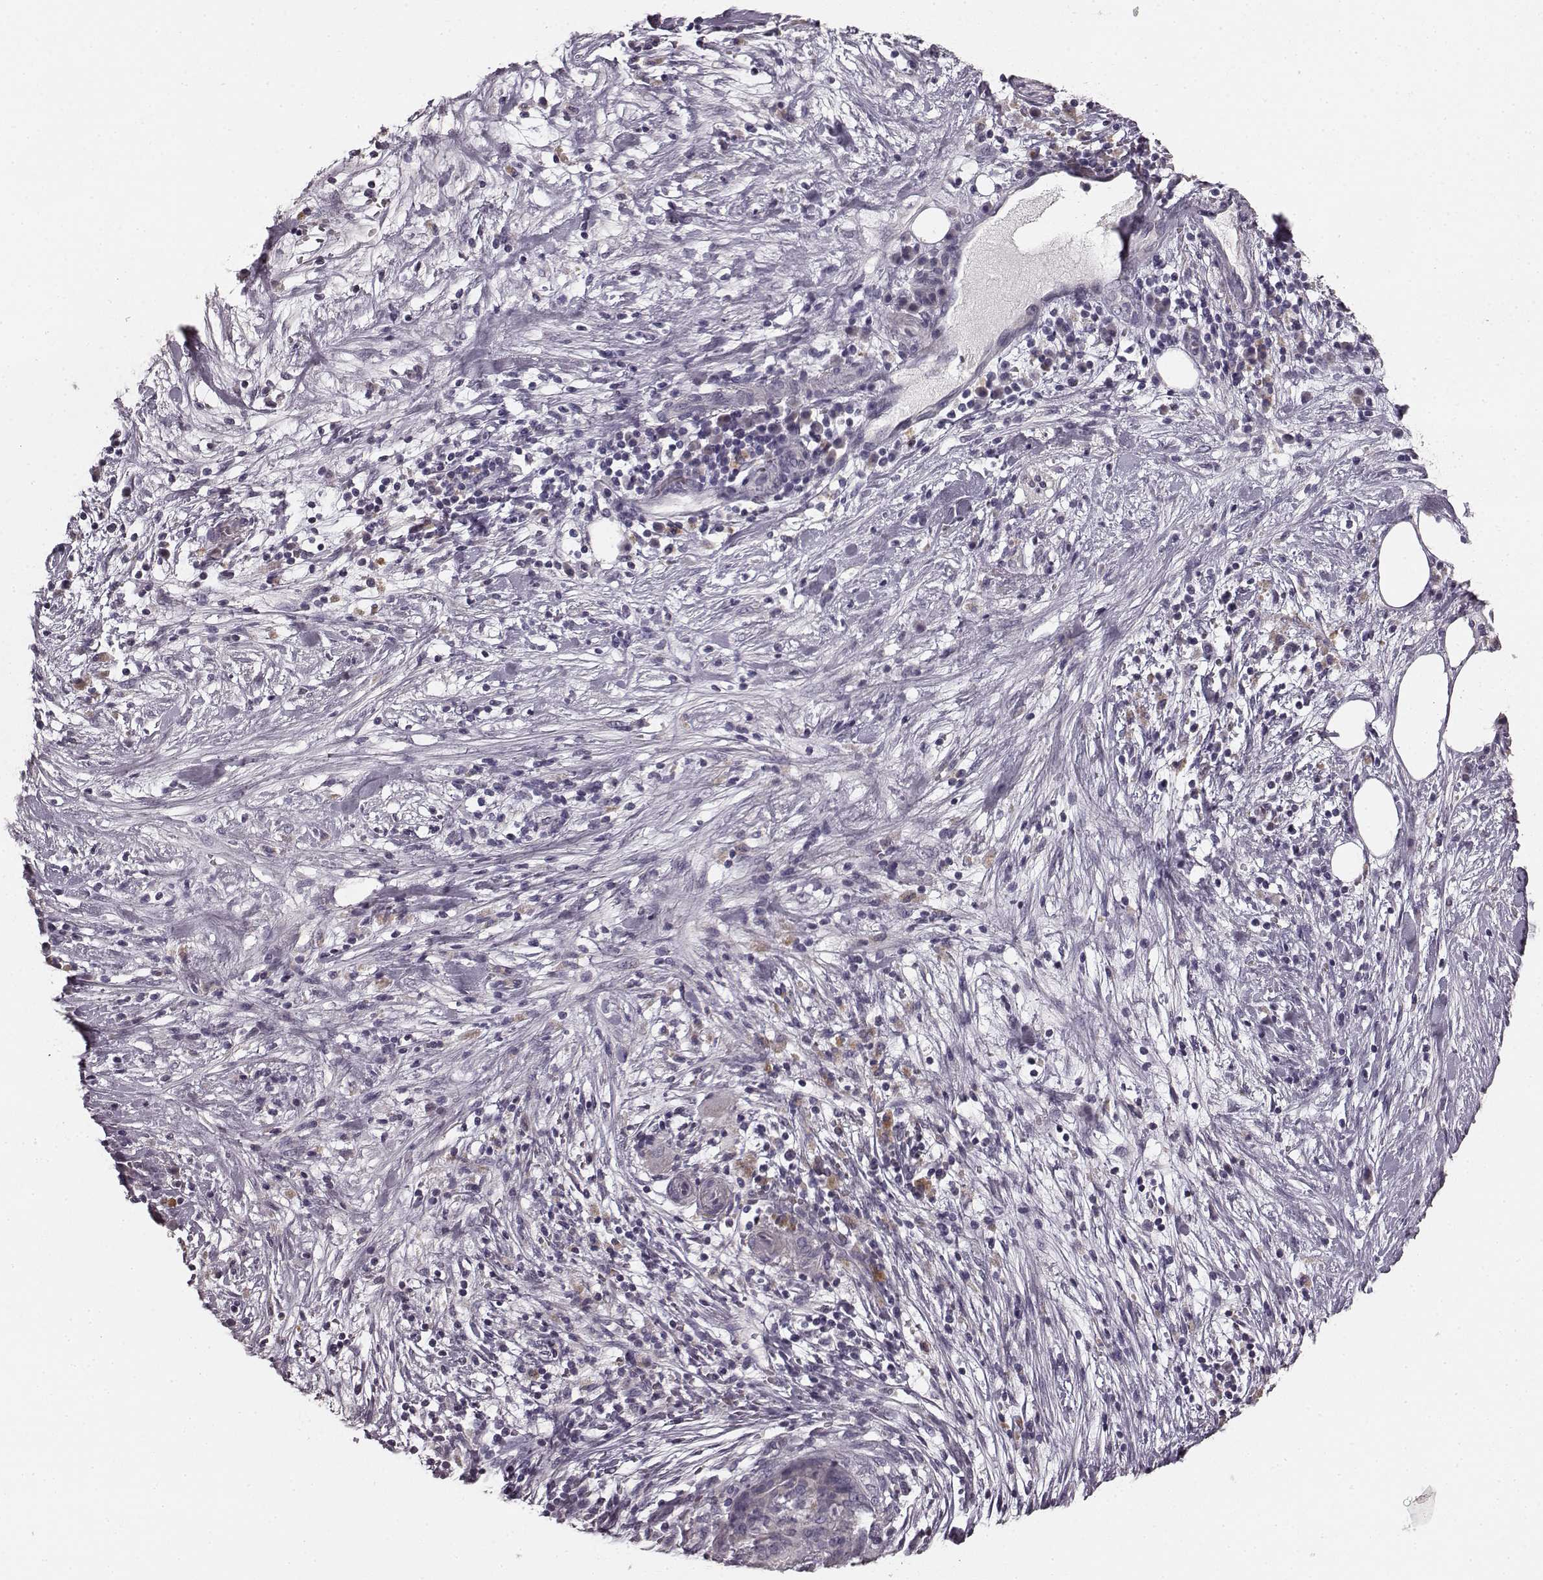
{"staining": {"intensity": "negative", "quantity": "none", "location": "none"}, "tissue": "pancreatic cancer", "cell_type": "Tumor cells", "image_type": "cancer", "snomed": [{"axis": "morphology", "description": "Adenocarcinoma, NOS"}, {"axis": "topography", "description": "Pancreas"}], "caption": "Pancreatic adenocarcinoma stained for a protein using IHC exhibits no positivity tumor cells.", "gene": "RIT2", "patient": {"sex": "male", "age": 44}}